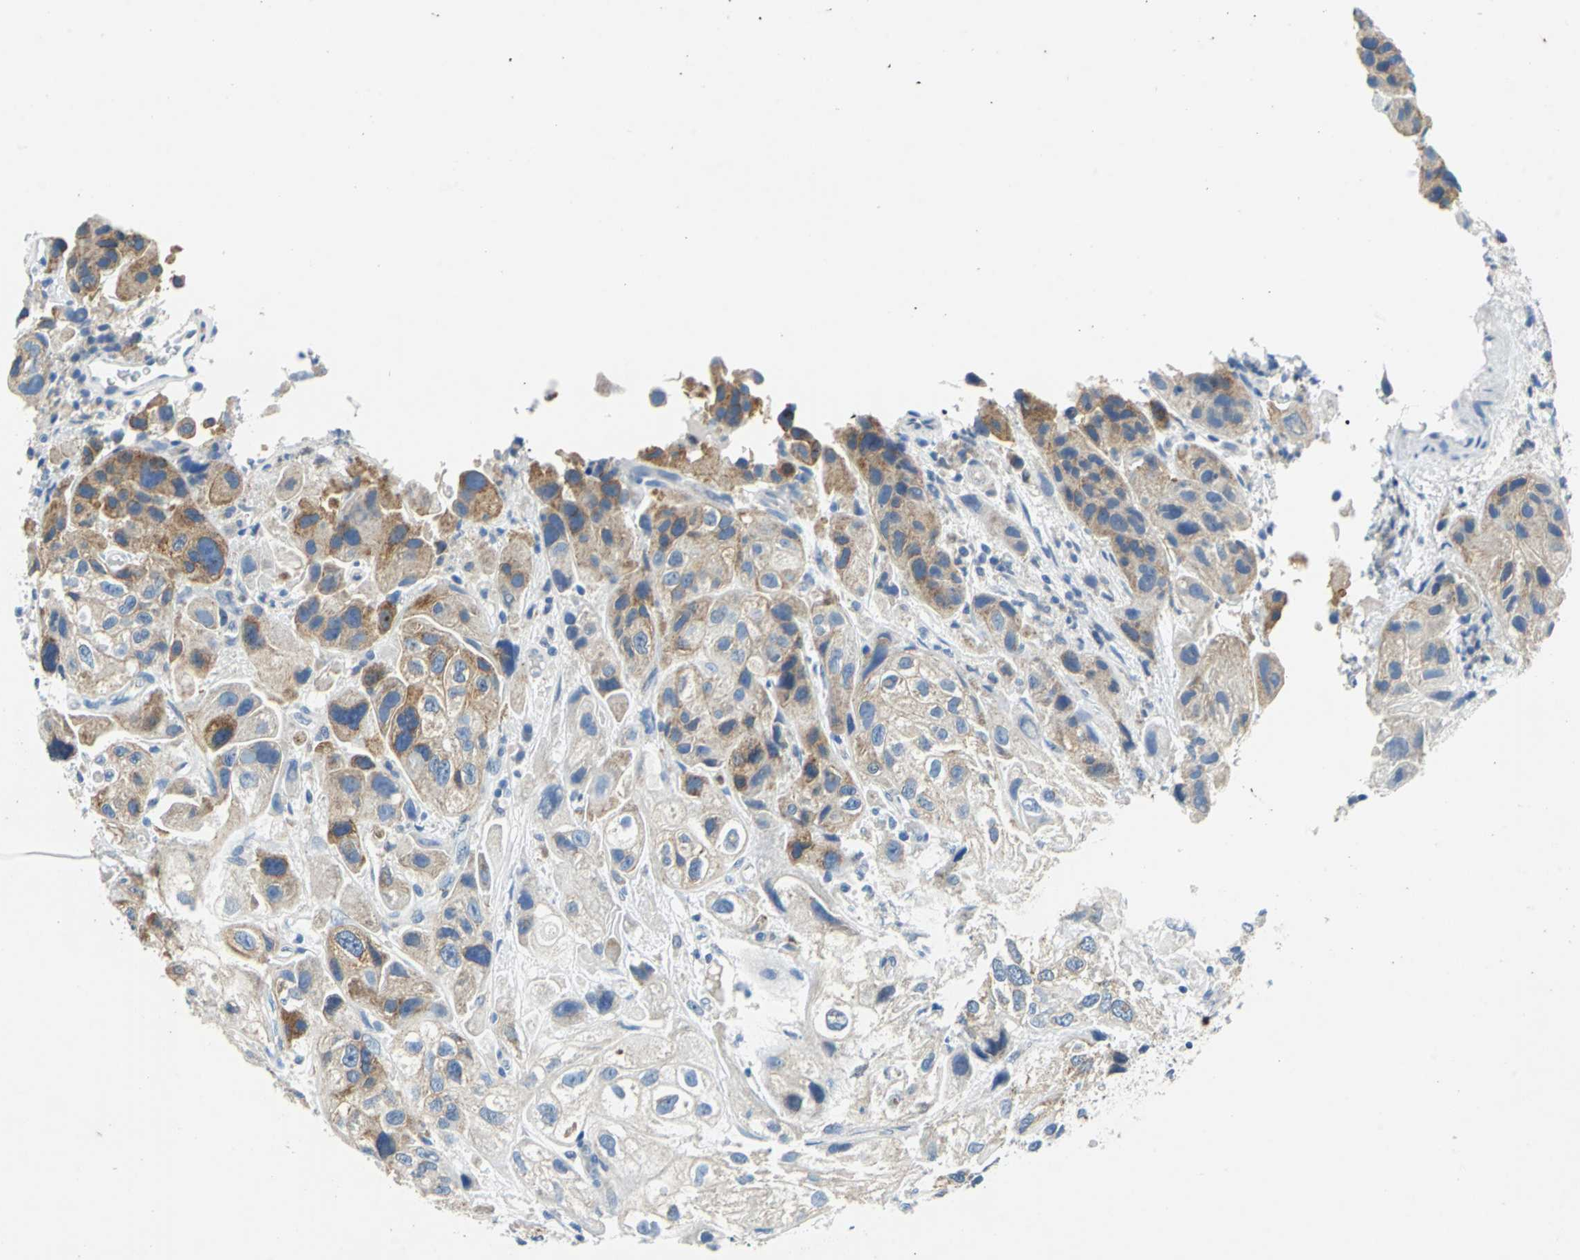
{"staining": {"intensity": "moderate", "quantity": "<25%", "location": "cytoplasmic/membranous"}, "tissue": "urothelial cancer", "cell_type": "Tumor cells", "image_type": "cancer", "snomed": [{"axis": "morphology", "description": "Urothelial carcinoma, High grade"}, {"axis": "topography", "description": "Urinary bladder"}], "caption": "Protein expression analysis of urothelial cancer shows moderate cytoplasmic/membranous positivity in approximately <25% of tumor cells.", "gene": "TEX264", "patient": {"sex": "female", "age": 64}}